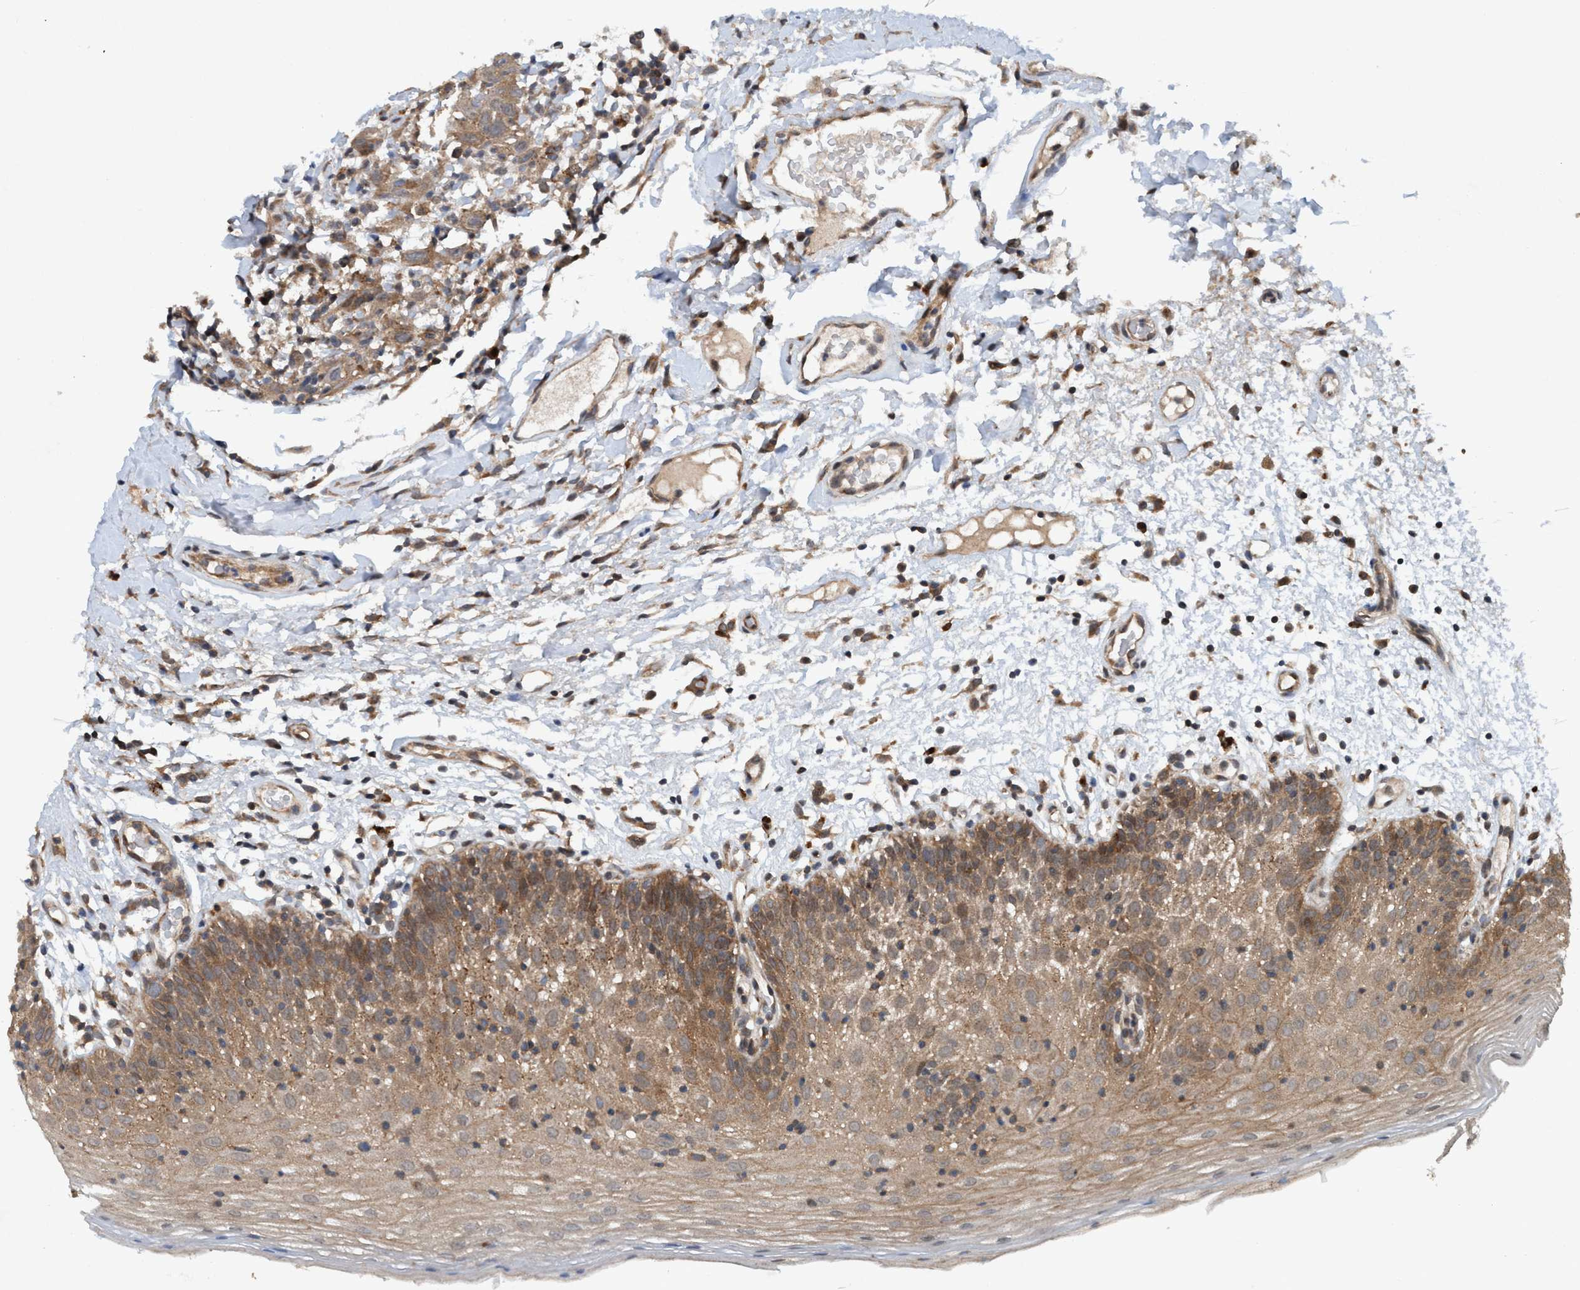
{"staining": {"intensity": "moderate", "quantity": ">75%", "location": "cytoplasmic/membranous"}, "tissue": "oral mucosa", "cell_type": "Squamous epithelial cells", "image_type": "normal", "snomed": [{"axis": "morphology", "description": "Normal tissue, NOS"}, {"axis": "morphology", "description": "Squamous cell carcinoma, NOS"}, {"axis": "topography", "description": "Skeletal muscle"}, {"axis": "topography", "description": "Oral tissue"}, {"axis": "topography", "description": "Head-Neck"}], "caption": "Benign oral mucosa demonstrates moderate cytoplasmic/membranous expression in about >75% of squamous epithelial cells, visualized by immunohistochemistry. (DAB (3,3'-diaminobenzidine) = brown stain, brightfield microscopy at high magnification).", "gene": "TRIM65", "patient": {"sex": "male", "age": 71}}